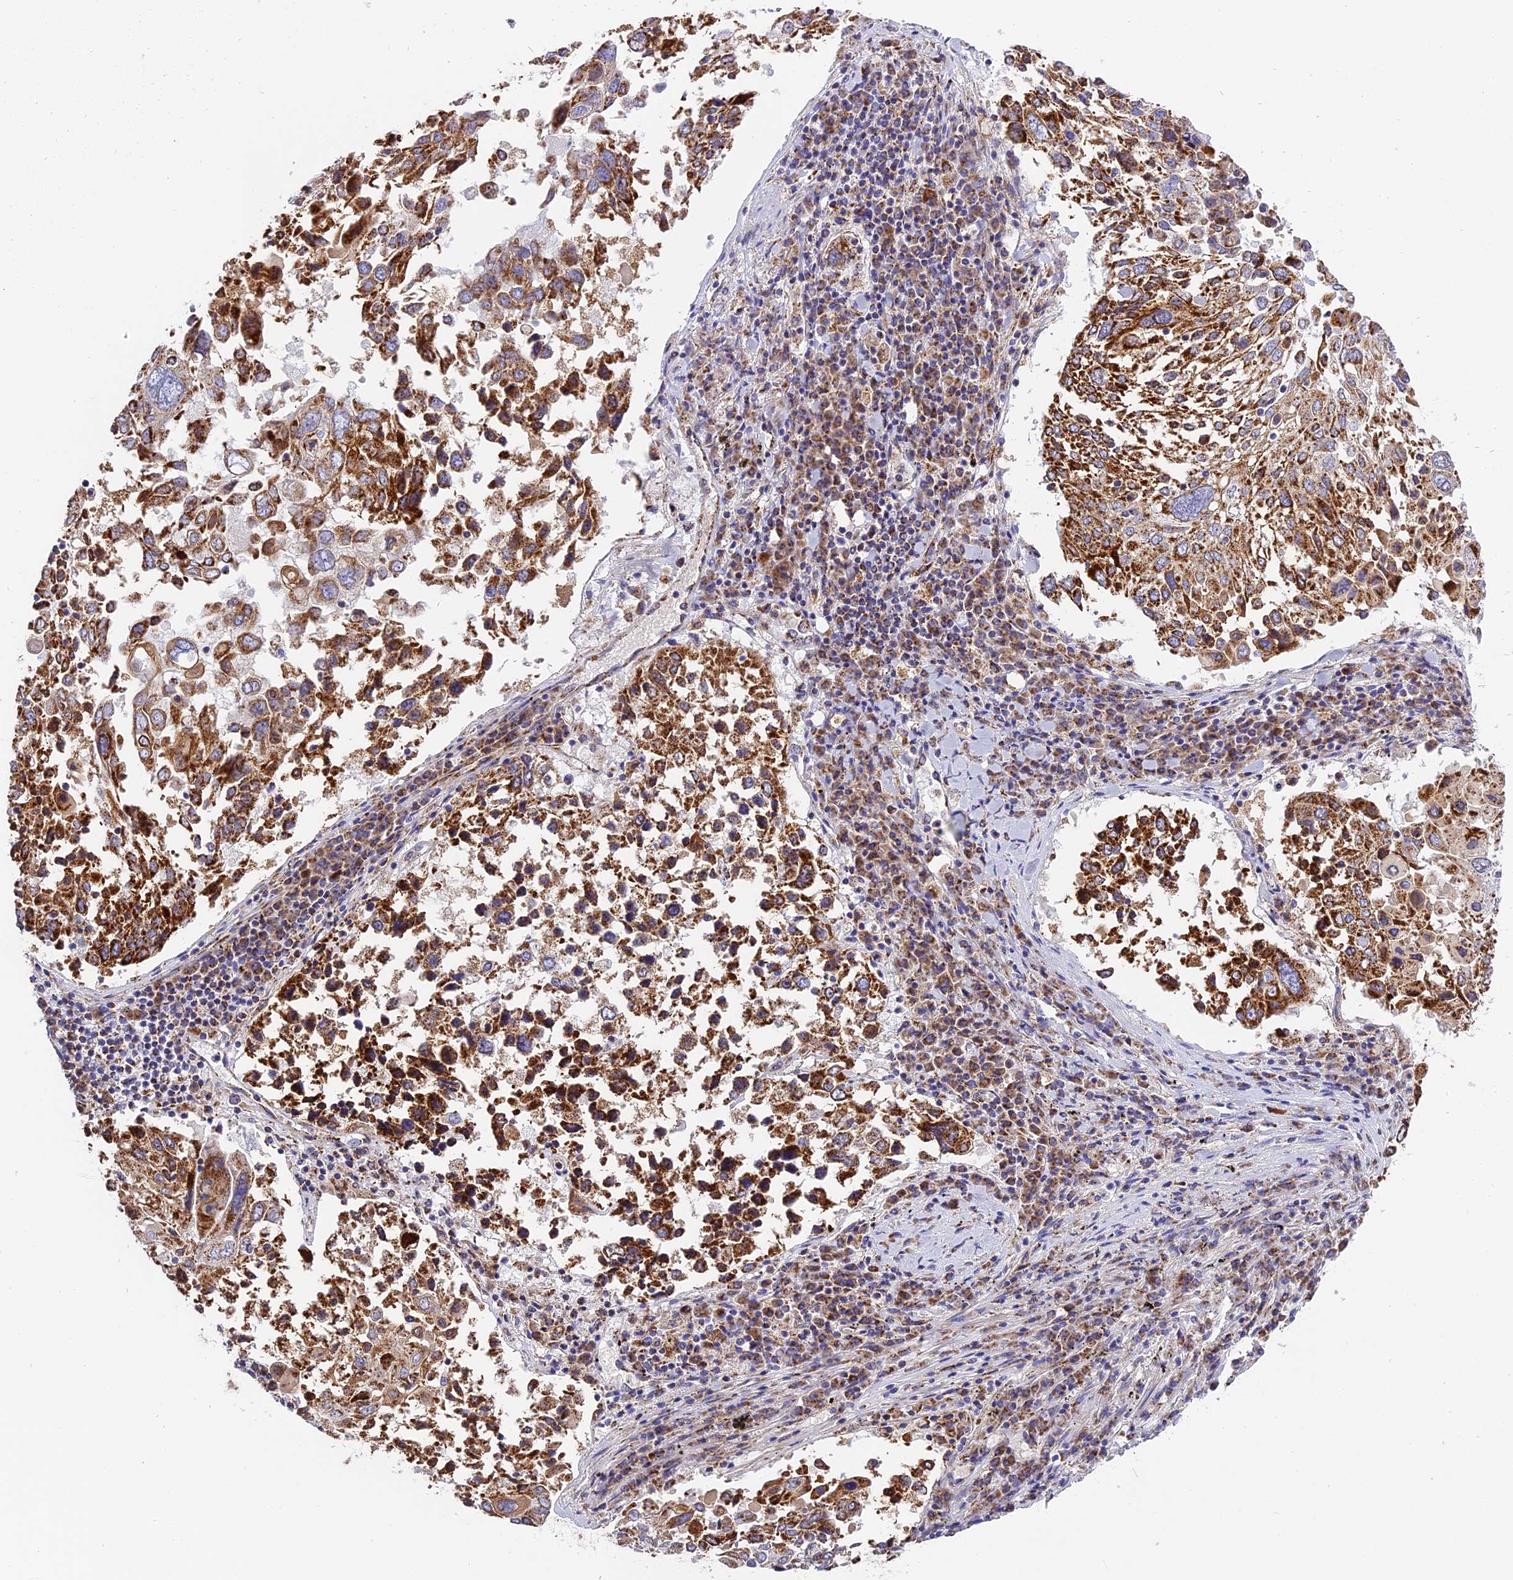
{"staining": {"intensity": "strong", "quantity": ">75%", "location": "cytoplasmic/membranous"}, "tissue": "lung cancer", "cell_type": "Tumor cells", "image_type": "cancer", "snomed": [{"axis": "morphology", "description": "Squamous cell carcinoma, NOS"}, {"axis": "topography", "description": "Lung"}], "caption": "Brown immunohistochemical staining in lung cancer (squamous cell carcinoma) reveals strong cytoplasmic/membranous positivity in about >75% of tumor cells. (brown staining indicates protein expression, while blue staining denotes nuclei).", "gene": "MRPS34", "patient": {"sex": "male", "age": 65}}